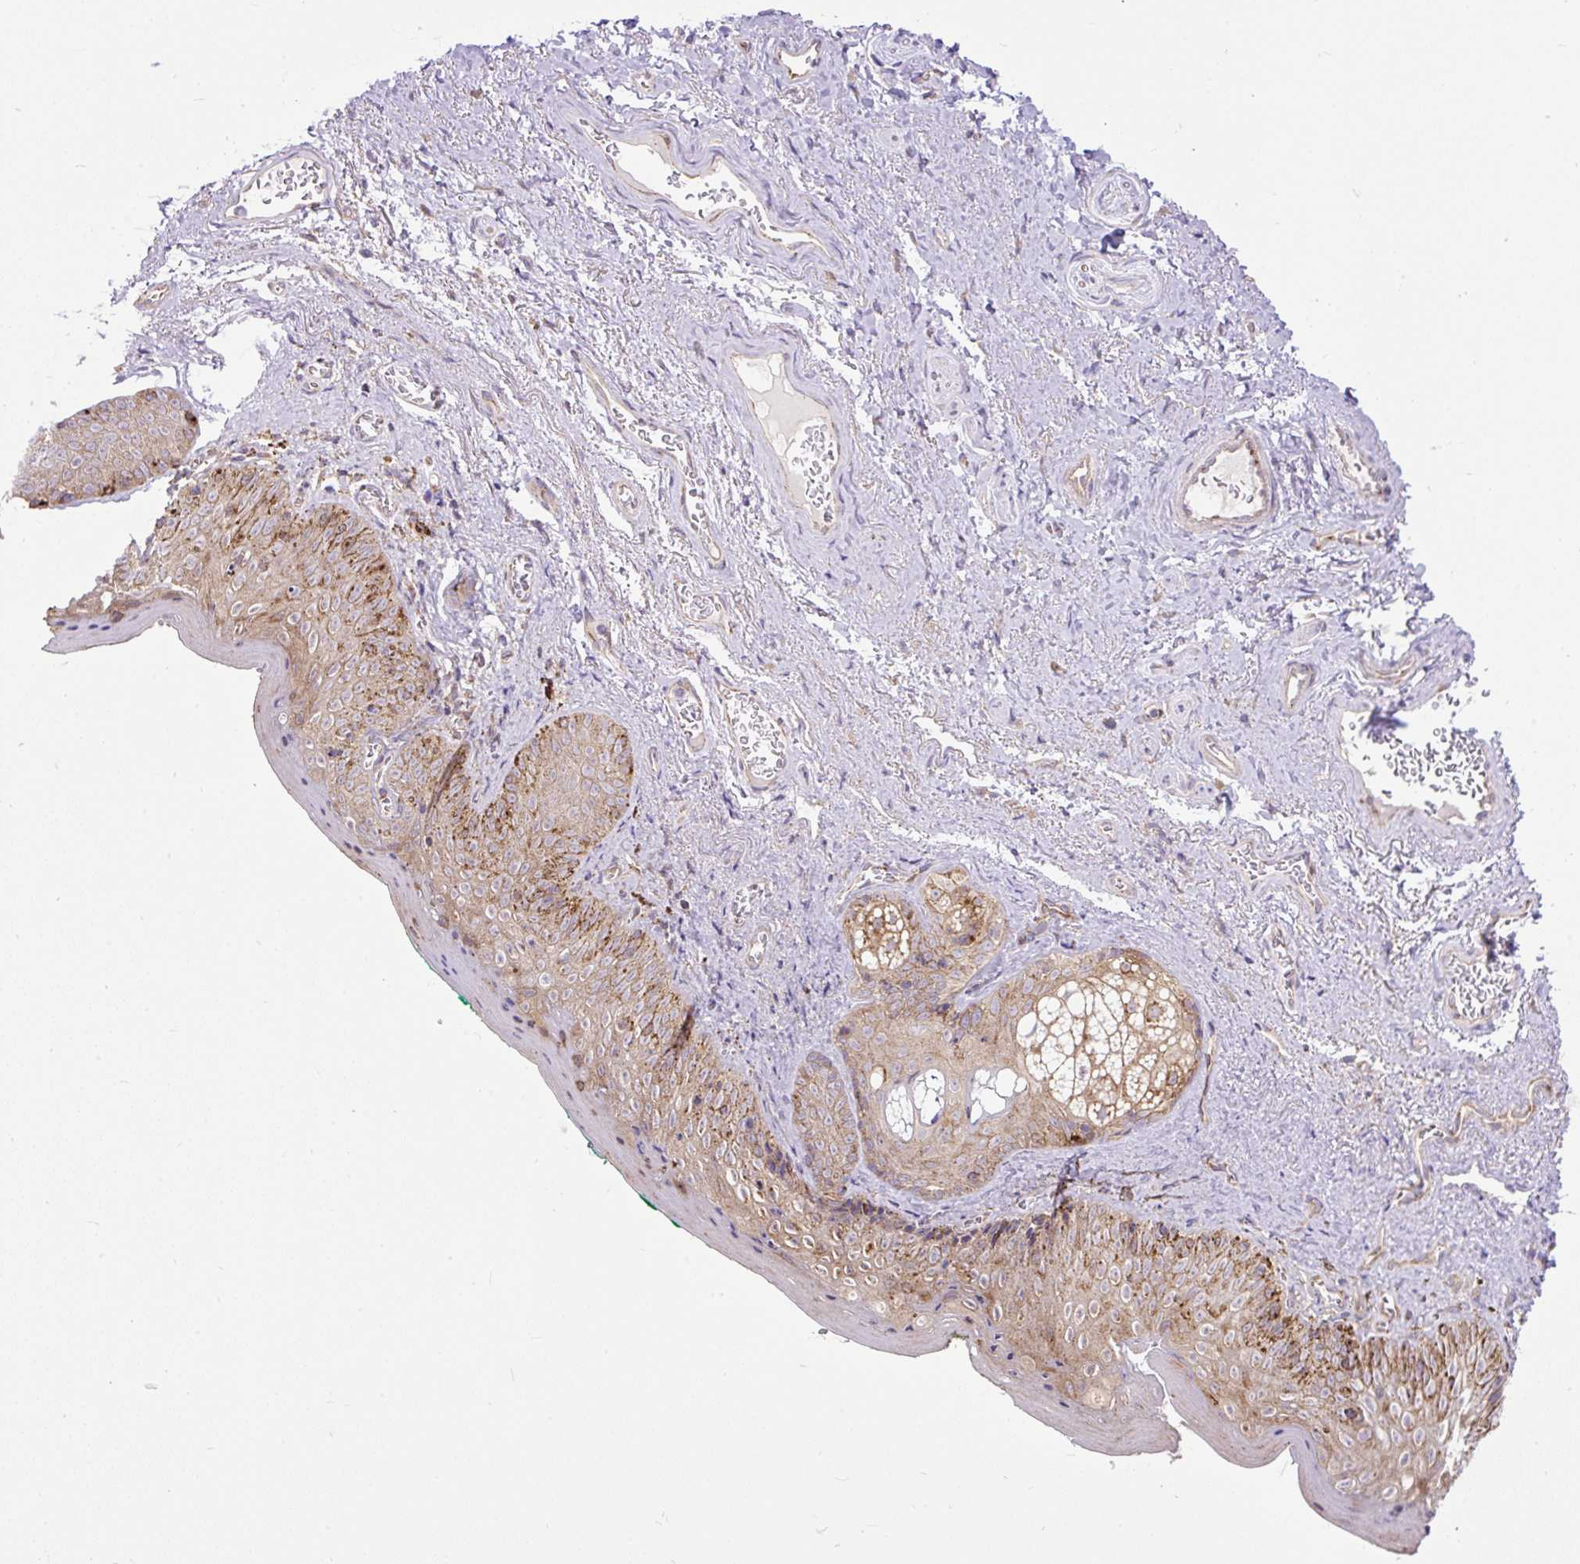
{"staining": {"intensity": "moderate", "quantity": "25%-75%", "location": "cytoplasmic/membranous"}, "tissue": "vagina", "cell_type": "Squamous epithelial cells", "image_type": "normal", "snomed": [{"axis": "morphology", "description": "Normal tissue, NOS"}, {"axis": "topography", "description": "Vulva"}, {"axis": "topography", "description": "Vagina"}, {"axis": "topography", "description": "Peripheral nerve tissue"}], "caption": "Brown immunohistochemical staining in normal human vagina shows moderate cytoplasmic/membranous positivity in approximately 25%-75% of squamous epithelial cells. (IHC, brightfield microscopy, high magnification).", "gene": "TRIM17", "patient": {"sex": "female", "age": 66}}